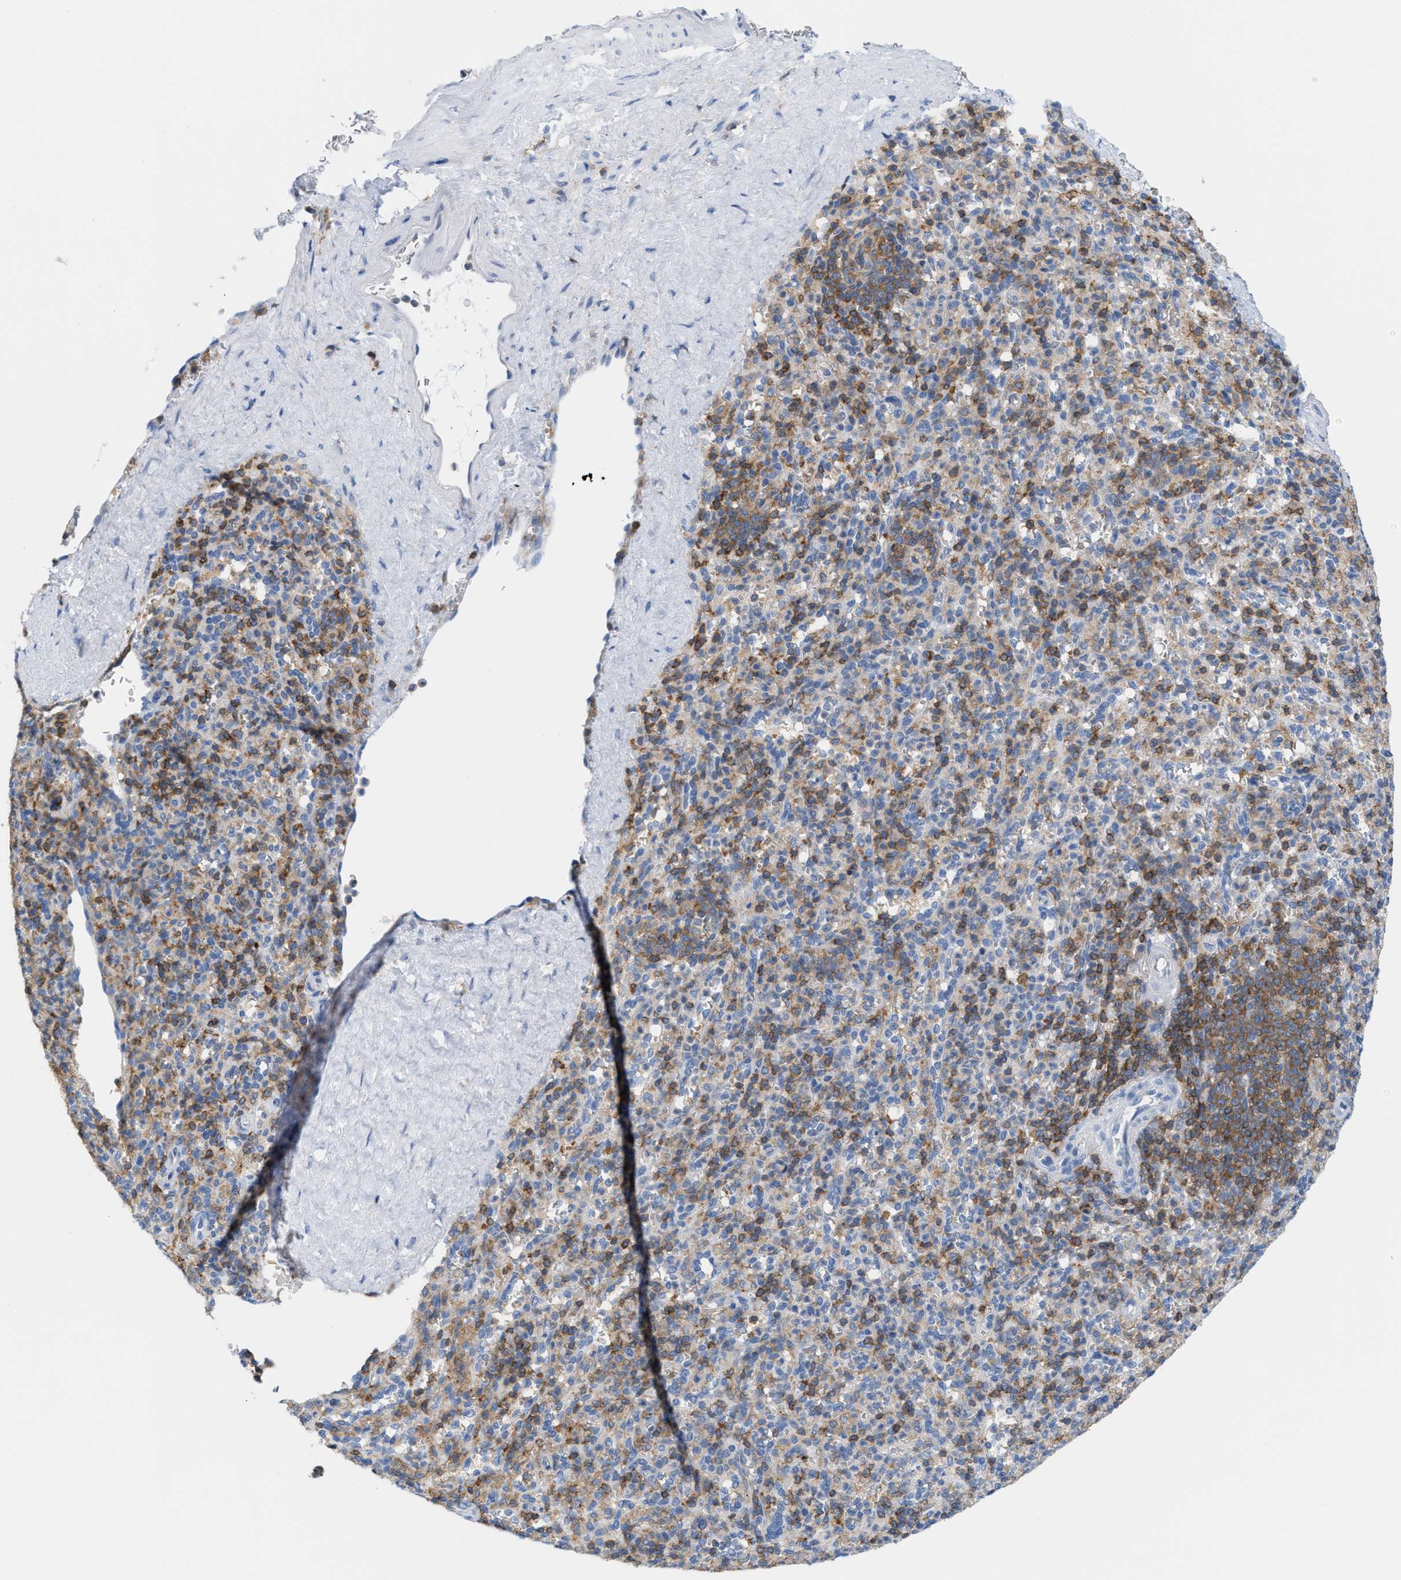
{"staining": {"intensity": "strong", "quantity": "<25%", "location": "cytoplasmic/membranous"}, "tissue": "spleen", "cell_type": "Cells in red pulp", "image_type": "normal", "snomed": [{"axis": "morphology", "description": "Normal tissue, NOS"}, {"axis": "topography", "description": "Spleen"}], "caption": "This is an image of IHC staining of normal spleen, which shows strong expression in the cytoplasmic/membranous of cells in red pulp.", "gene": "IL16", "patient": {"sex": "male", "age": 36}}